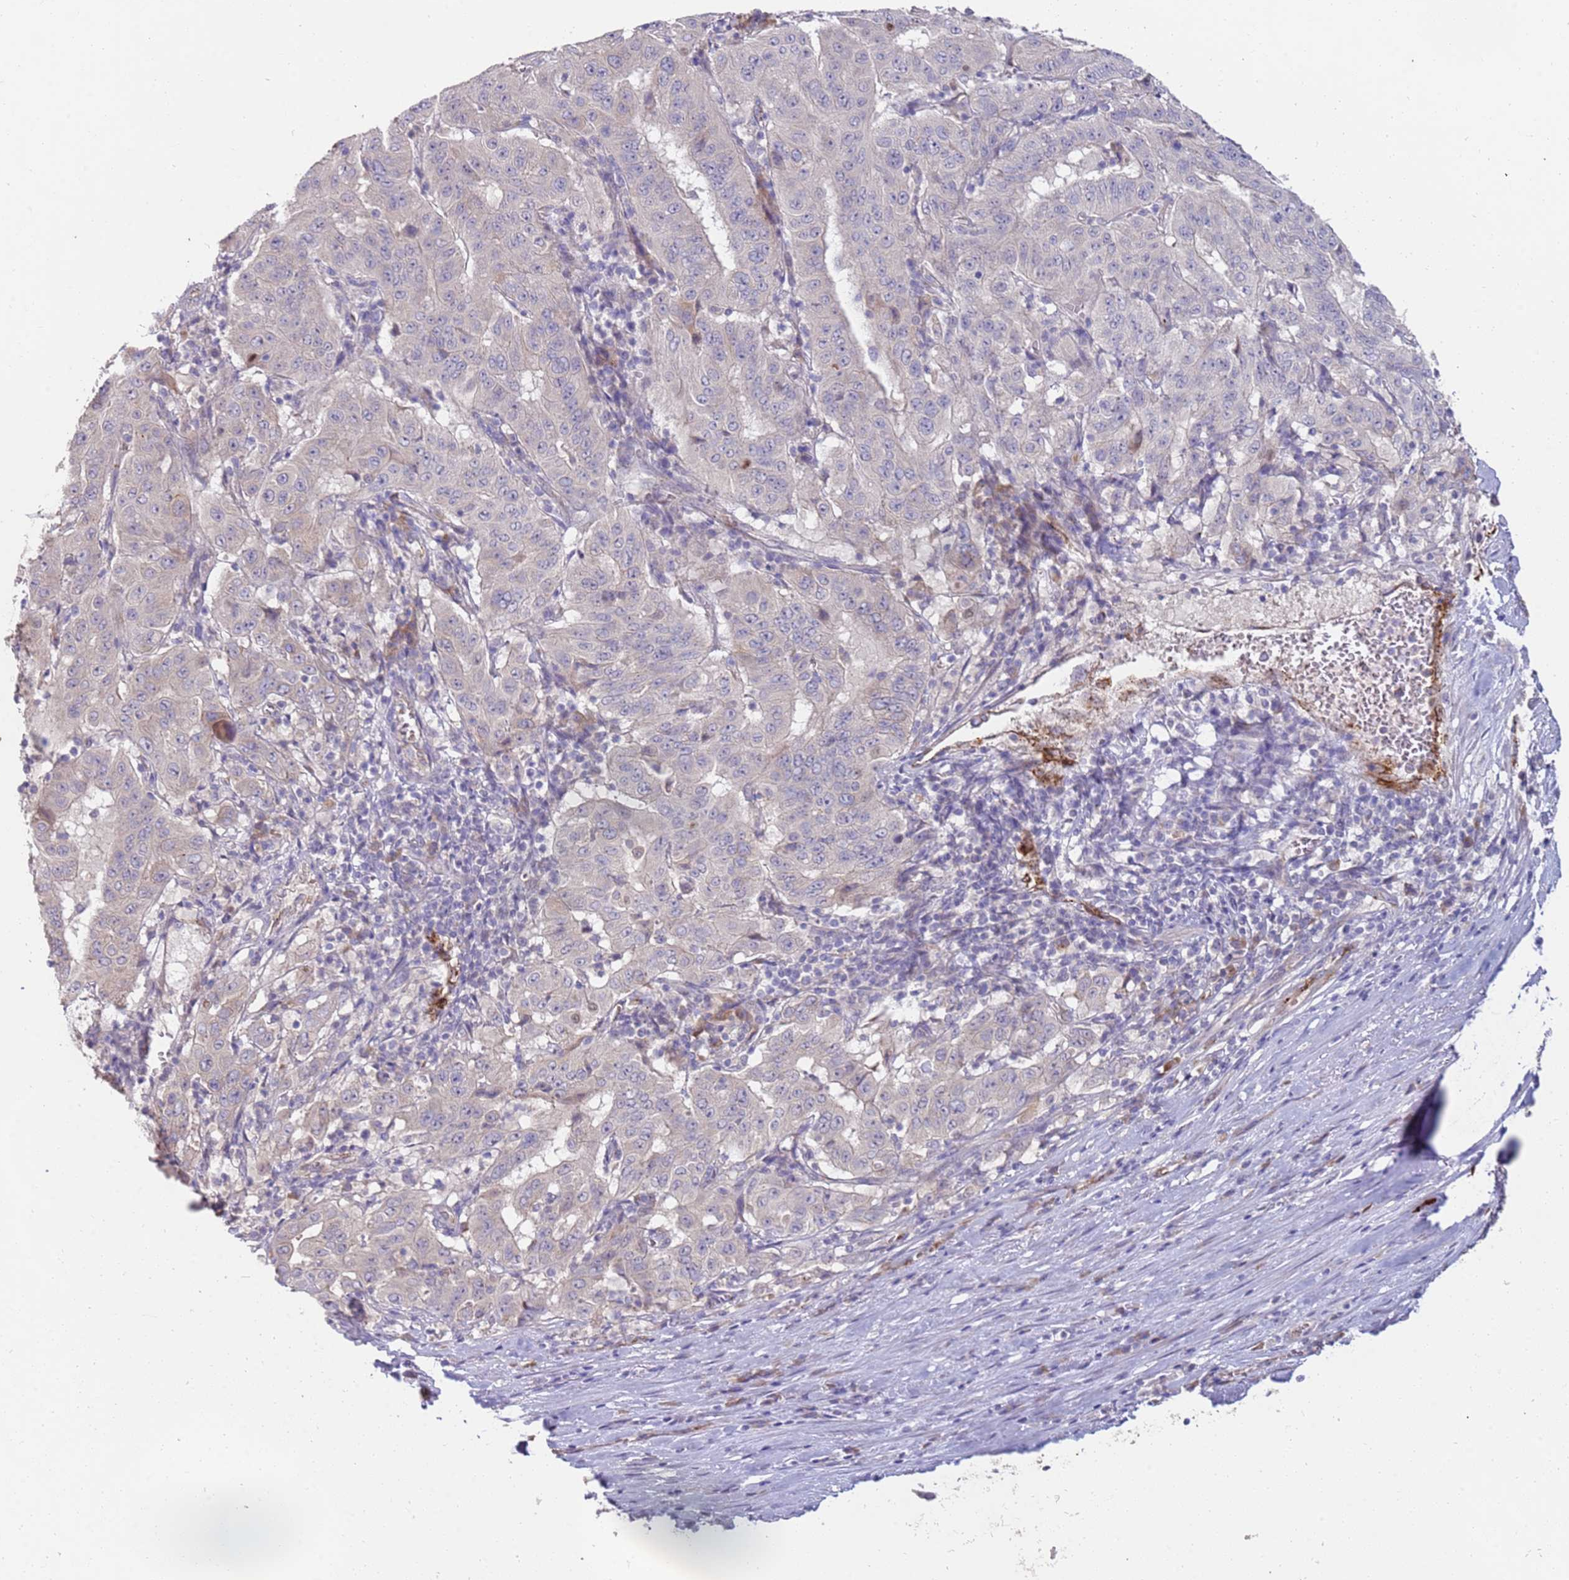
{"staining": {"intensity": "negative", "quantity": "none", "location": "none"}, "tissue": "pancreatic cancer", "cell_type": "Tumor cells", "image_type": "cancer", "snomed": [{"axis": "morphology", "description": "Adenocarcinoma, NOS"}, {"axis": "topography", "description": "Pancreas"}], "caption": "High magnification brightfield microscopy of pancreatic adenocarcinoma stained with DAB (3,3'-diaminobenzidine) (brown) and counterstained with hematoxylin (blue): tumor cells show no significant staining.", "gene": "NMUR2", "patient": {"sex": "male", "age": 63}}